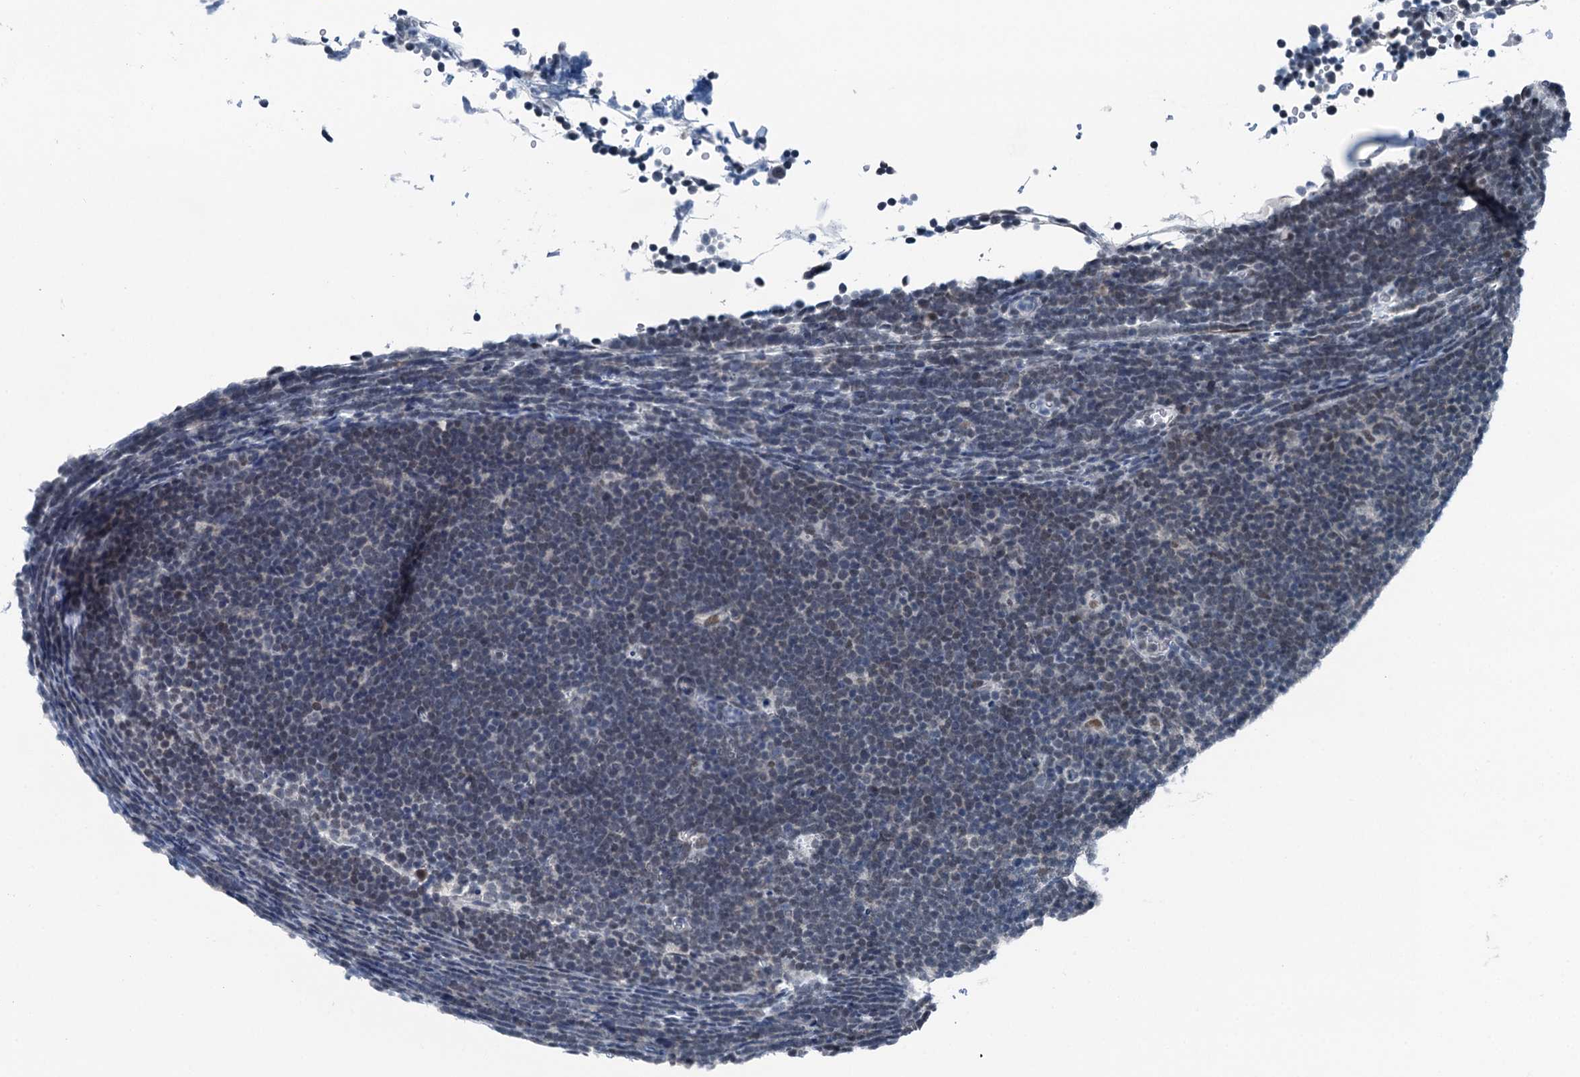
{"staining": {"intensity": "weak", "quantity": "<25%", "location": "nuclear"}, "tissue": "lymphoma", "cell_type": "Tumor cells", "image_type": "cancer", "snomed": [{"axis": "morphology", "description": "Malignant lymphoma, non-Hodgkin's type, High grade"}, {"axis": "topography", "description": "Lymph node"}], "caption": "Immunohistochemical staining of human malignant lymphoma, non-Hodgkin's type (high-grade) displays no significant positivity in tumor cells.", "gene": "TRPT1", "patient": {"sex": "male", "age": 13}}